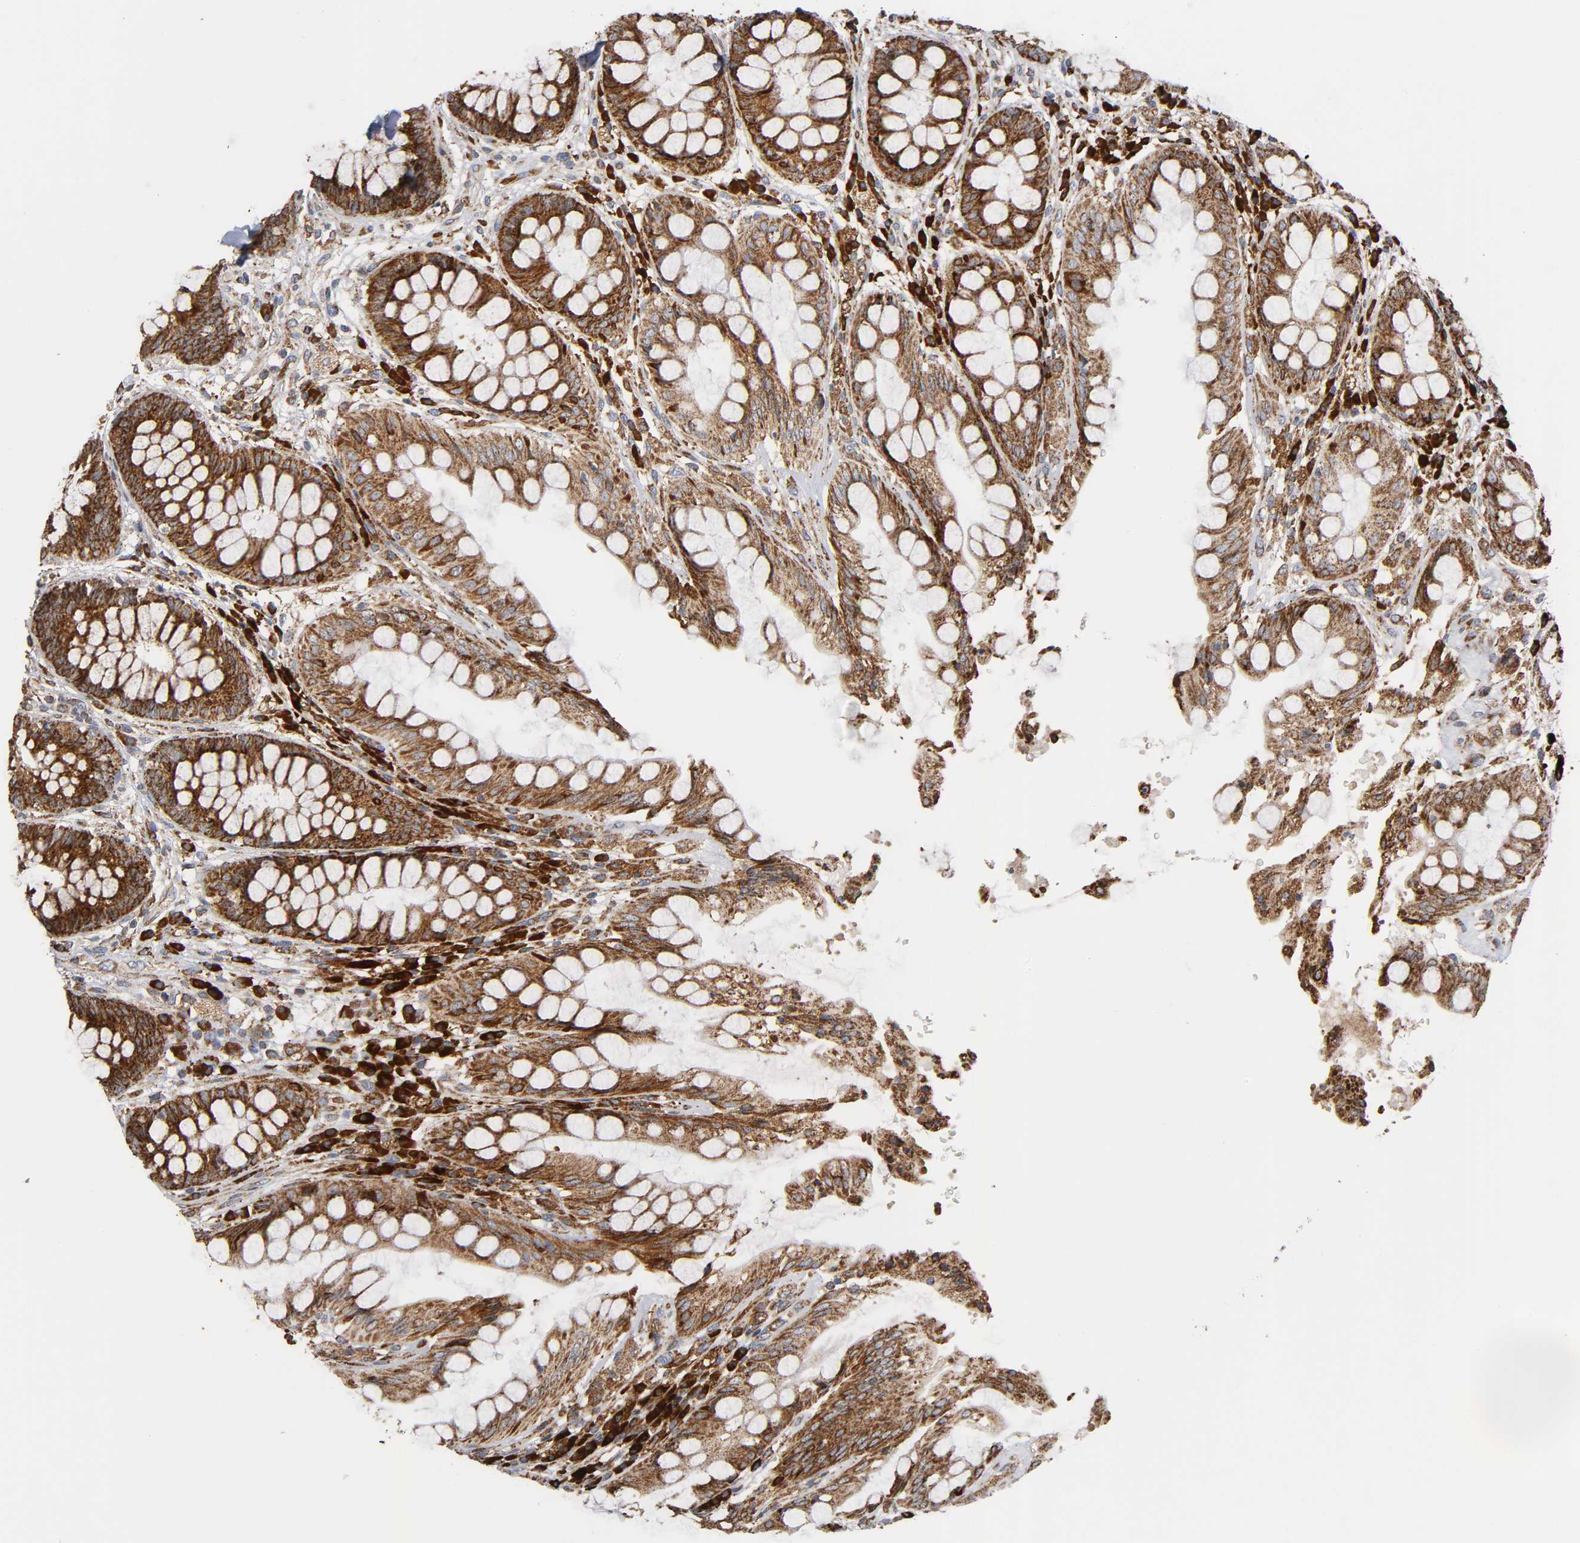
{"staining": {"intensity": "moderate", "quantity": ">75%", "location": "cytoplasmic/membranous"}, "tissue": "rectum", "cell_type": "Glandular cells", "image_type": "normal", "snomed": [{"axis": "morphology", "description": "Normal tissue, NOS"}, {"axis": "topography", "description": "Rectum"}], "caption": "Immunohistochemical staining of unremarkable human rectum displays medium levels of moderate cytoplasmic/membranous expression in approximately >75% of glandular cells. (DAB (3,3'-diaminobenzidine) IHC, brown staining for protein, blue staining for nuclei).", "gene": "MAP3K1", "patient": {"sex": "female", "age": 46}}